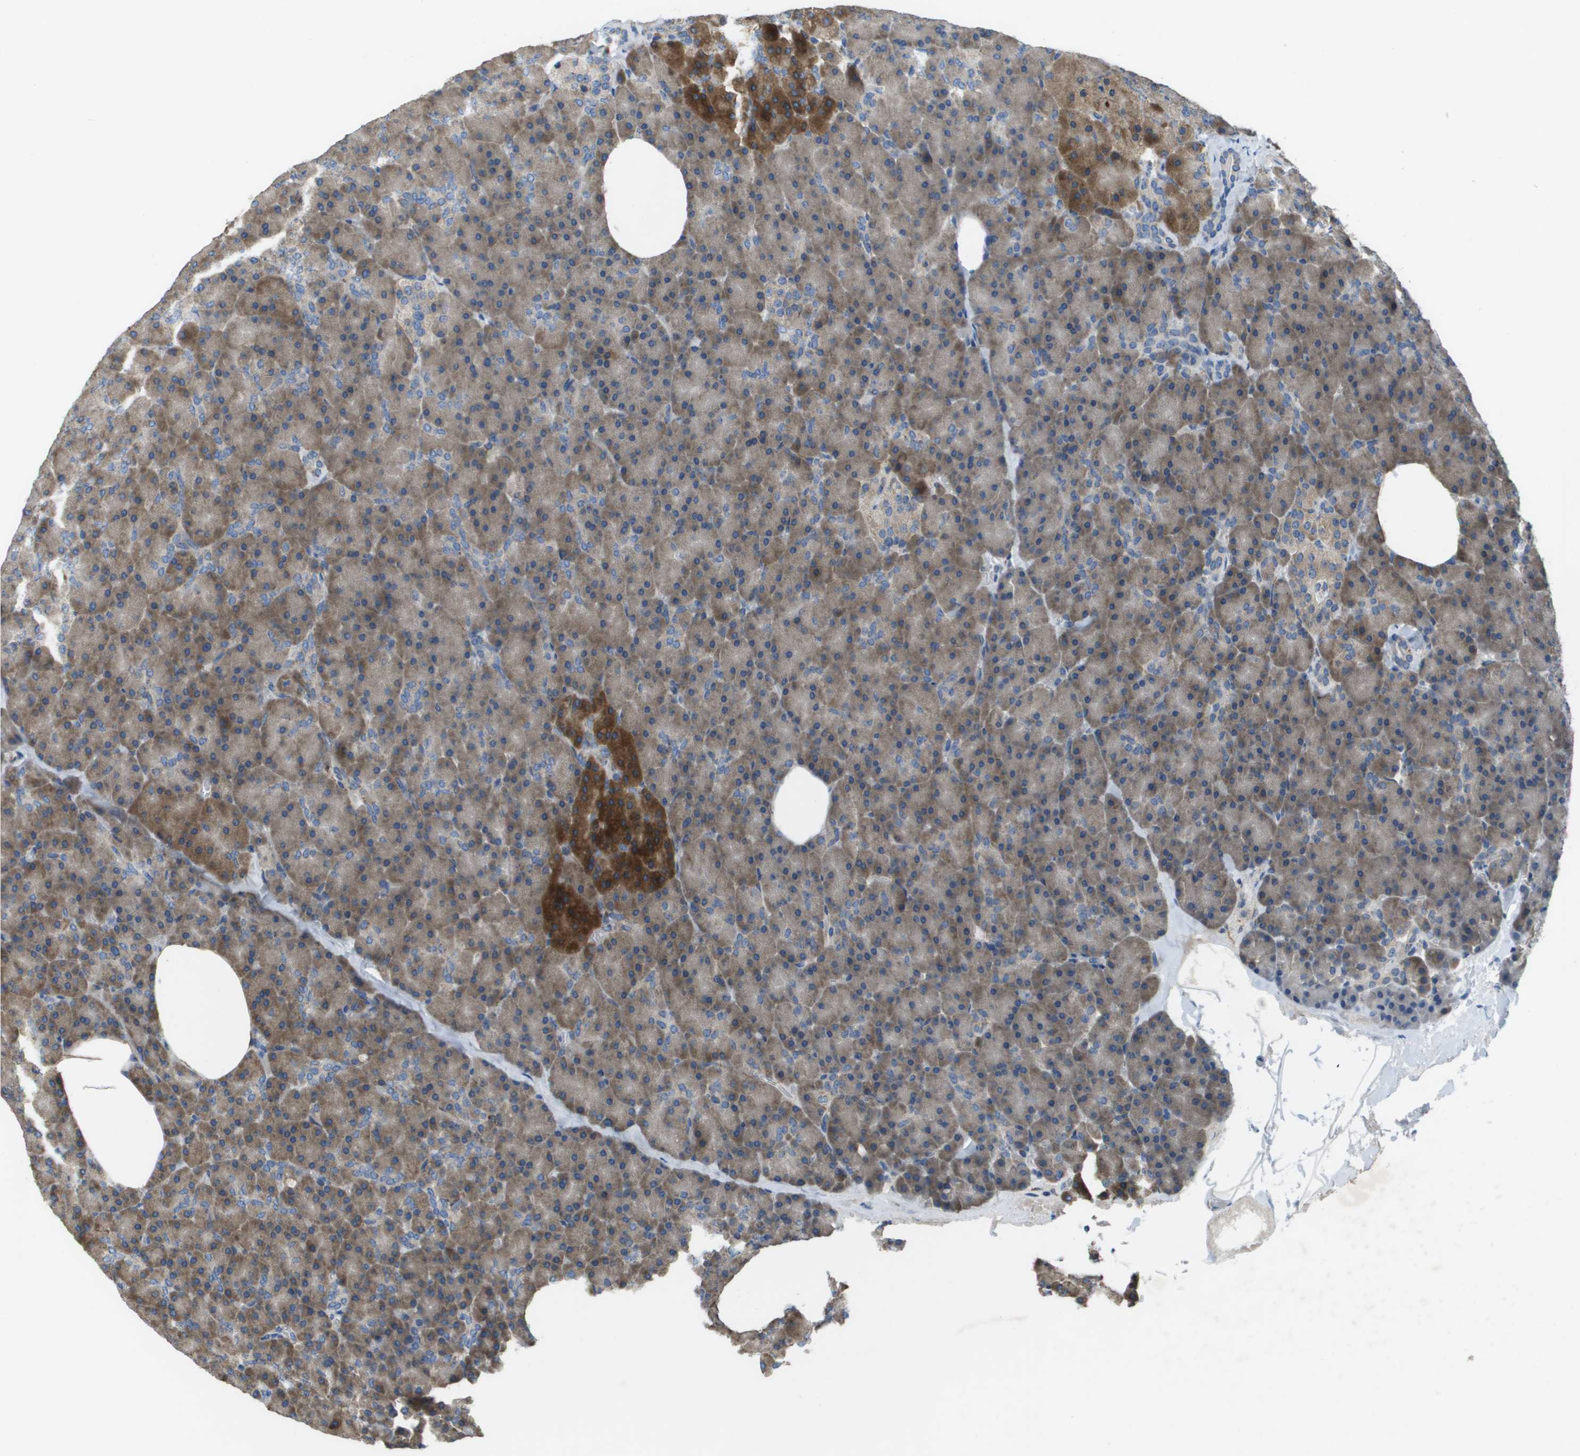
{"staining": {"intensity": "moderate", "quantity": ">75%", "location": "cytoplasmic/membranous"}, "tissue": "pancreas", "cell_type": "Exocrine glandular cells", "image_type": "normal", "snomed": [{"axis": "morphology", "description": "Normal tissue, NOS"}, {"axis": "topography", "description": "Pancreas"}], "caption": "Immunohistochemistry staining of unremarkable pancreas, which reveals medium levels of moderate cytoplasmic/membranous staining in approximately >75% of exocrine glandular cells indicating moderate cytoplasmic/membranous protein positivity. The staining was performed using DAB (brown) for protein detection and nuclei were counterstained in hematoxylin (blue).", "gene": "CLCN2", "patient": {"sex": "female", "age": 35}}